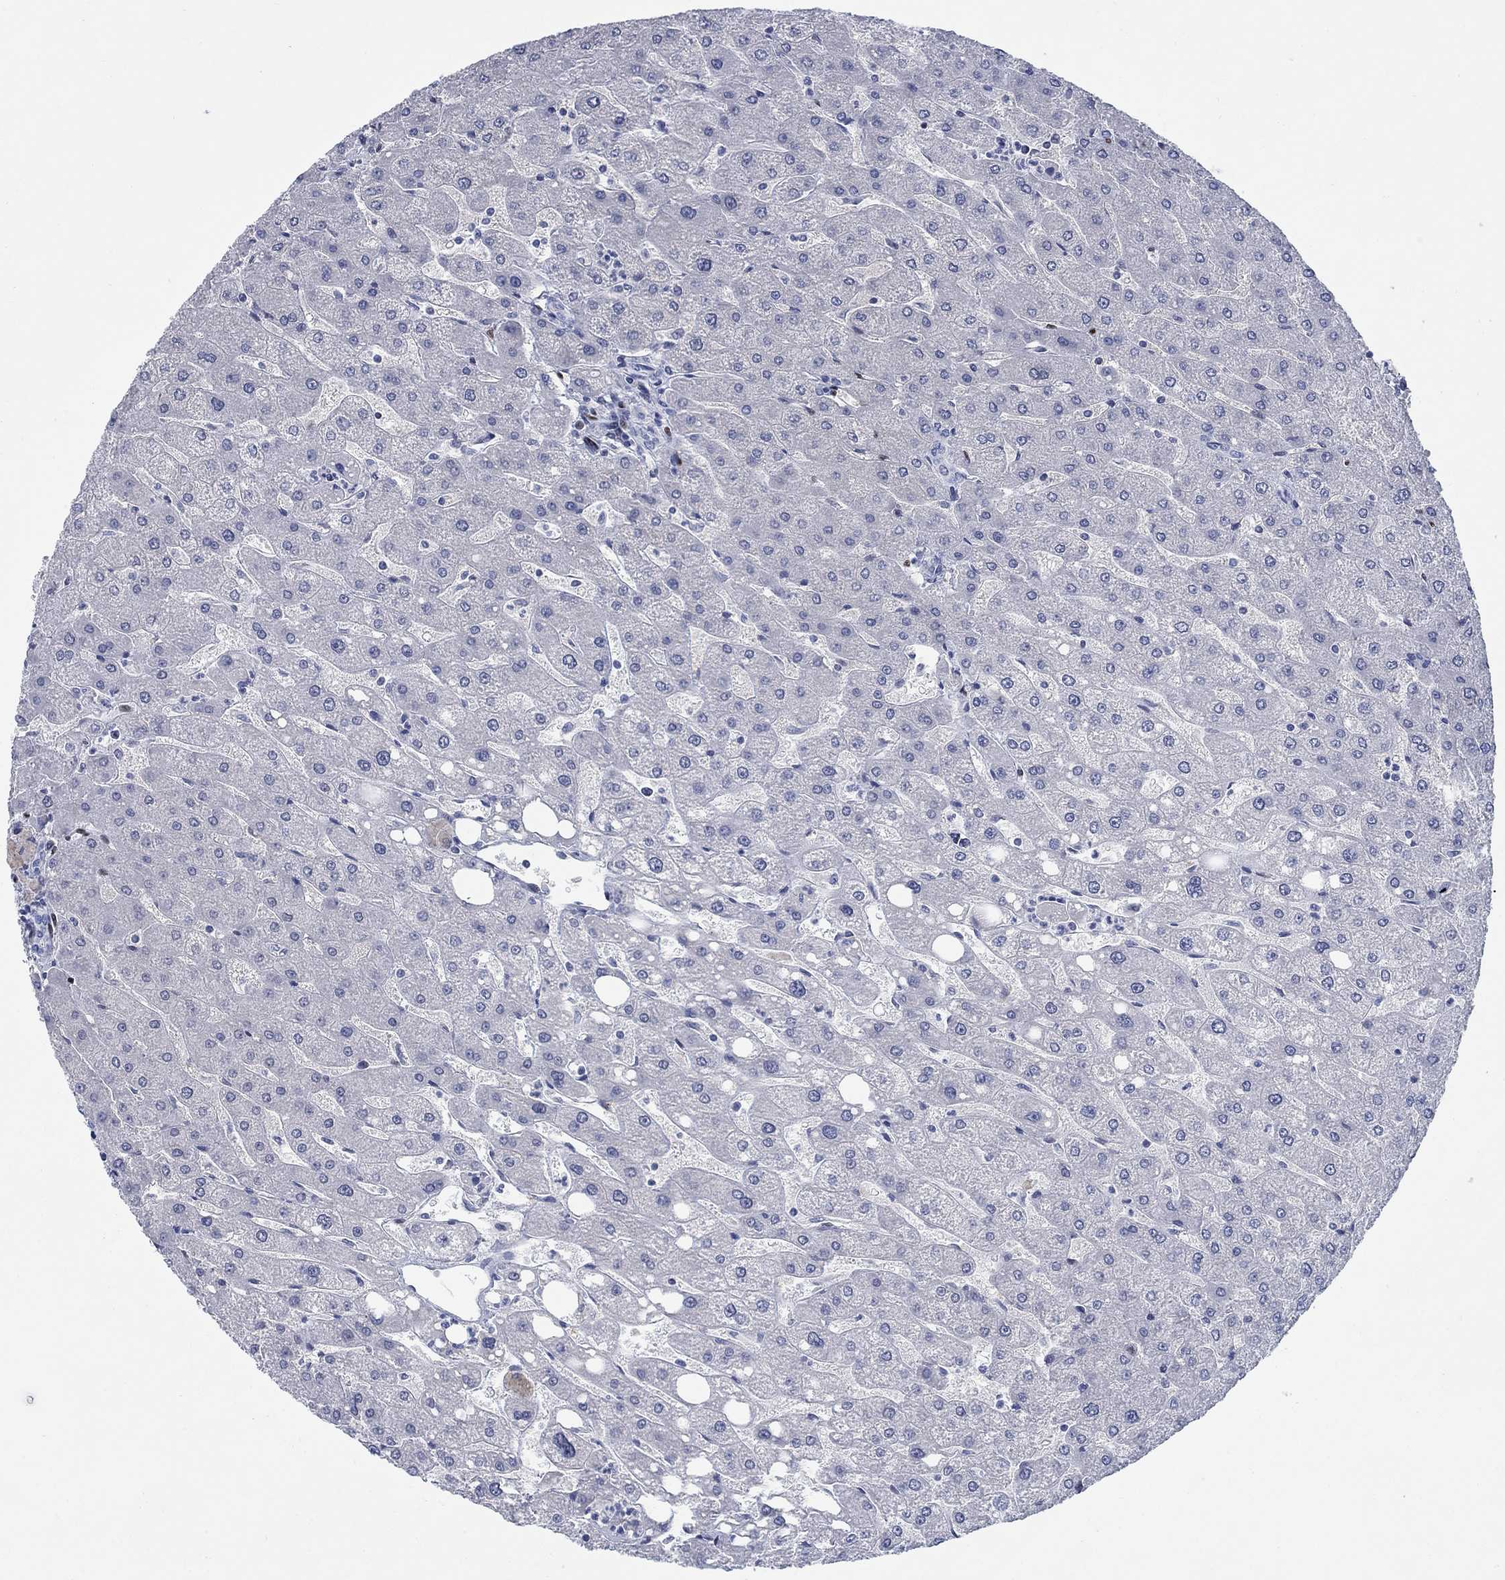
{"staining": {"intensity": "negative", "quantity": "none", "location": "none"}, "tissue": "liver", "cell_type": "Cholangiocytes", "image_type": "normal", "snomed": [{"axis": "morphology", "description": "Normal tissue, NOS"}, {"axis": "topography", "description": "Liver"}], "caption": "This is an immunohistochemistry histopathology image of unremarkable liver. There is no expression in cholangiocytes.", "gene": "ZEB1", "patient": {"sex": "male", "age": 67}}